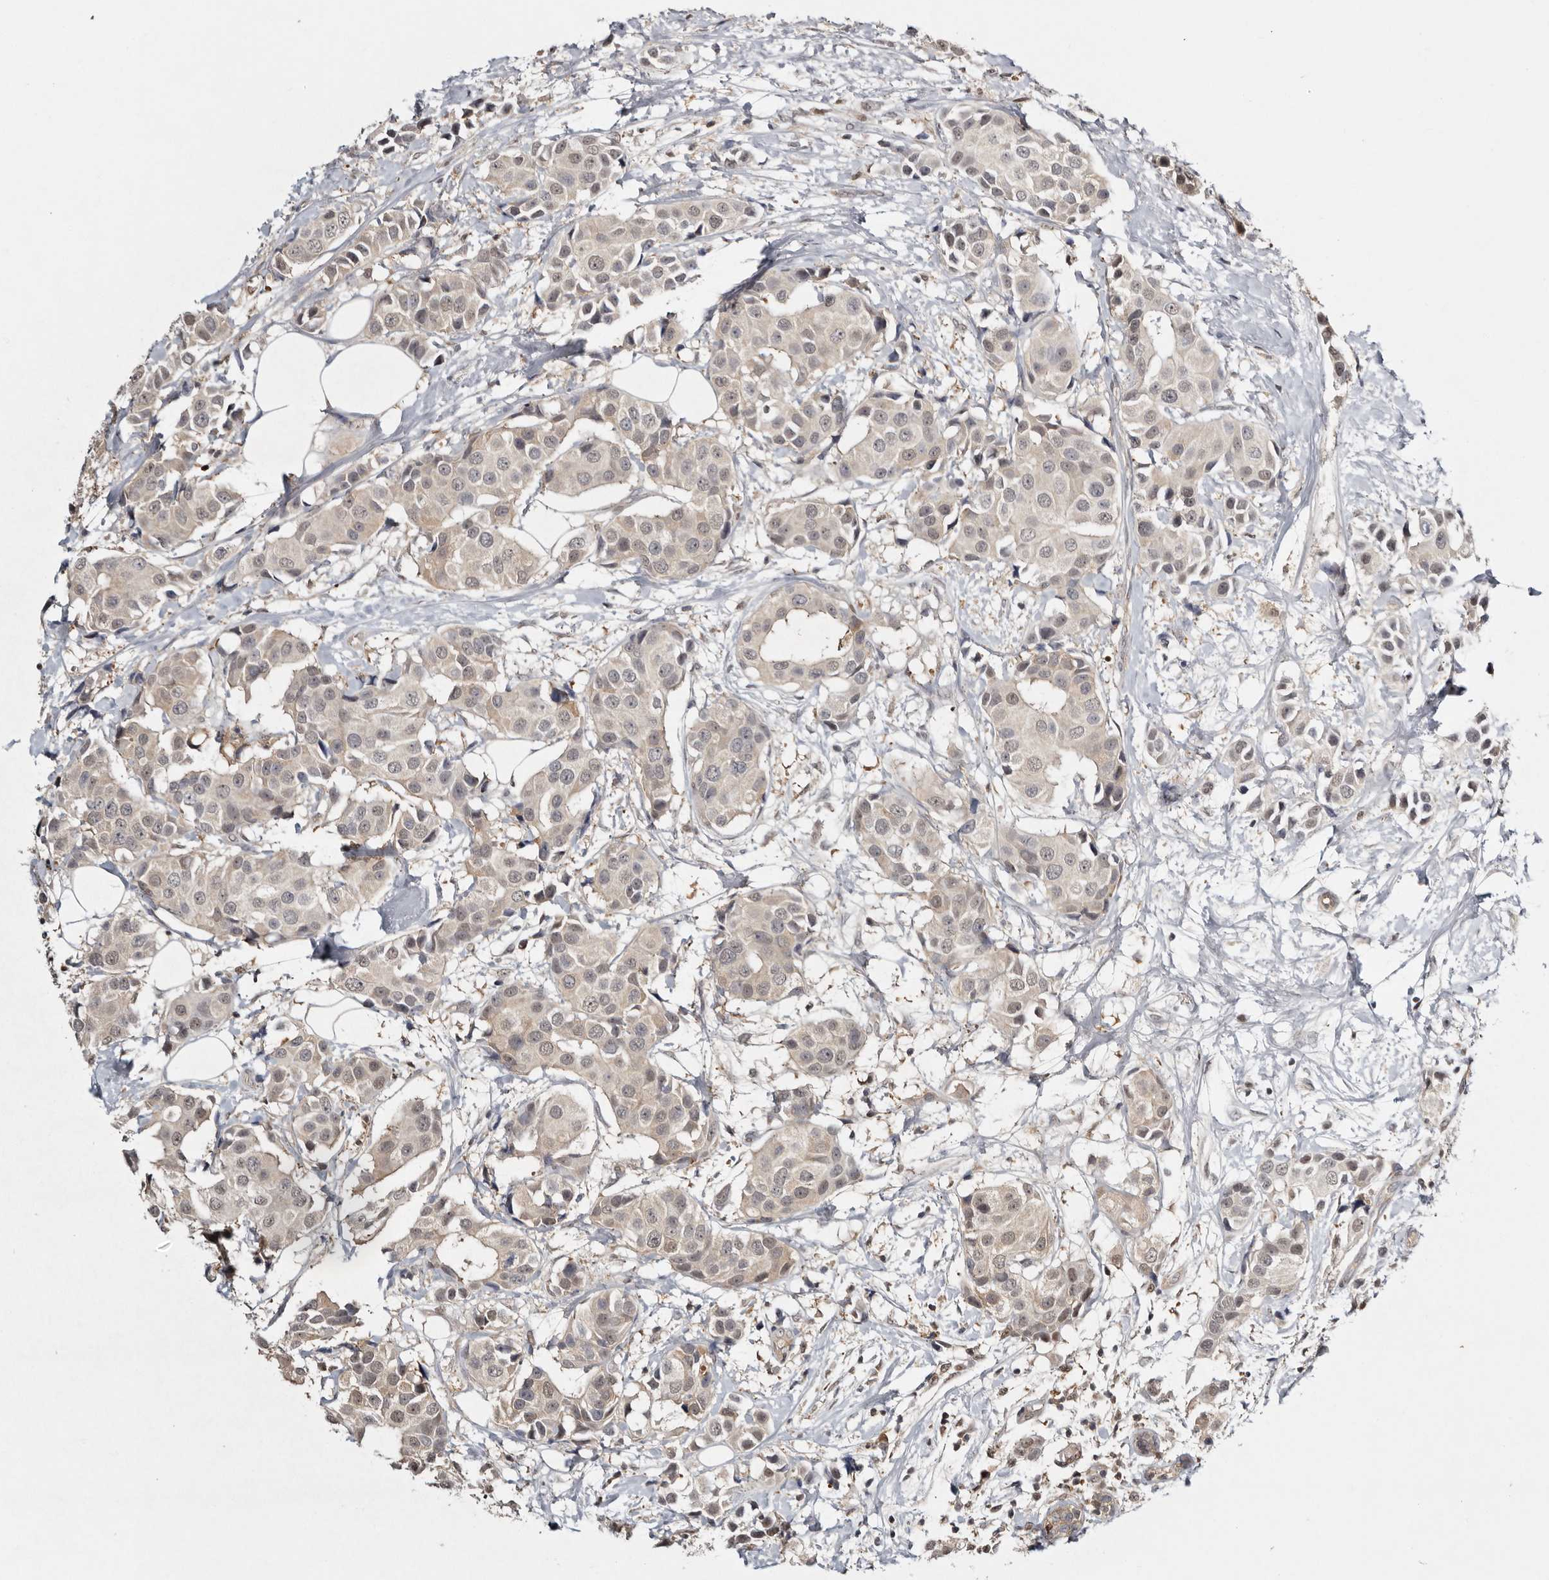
{"staining": {"intensity": "weak", "quantity": ">75%", "location": "cytoplasmic/membranous"}, "tissue": "breast cancer", "cell_type": "Tumor cells", "image_type": "cancer", "snomed": [{"axis": "morphology", "description": "Normal tissue, NOS"}, {"axis": "morphology", "description": "Duct carcinoma"}, {"axis": "topography", "description": "Breast"}], "caption": "Immunohistochemistry (IHC) histopathology image of human breast cancer (intraductal carcinoma) stained for a protein (brown), which reveals low levels of weak cytoplasmic/membranous positivity in about >75% of tumor cells.", "gene": "PSMA5", "patient": {"sex": "female", "age": 39}}